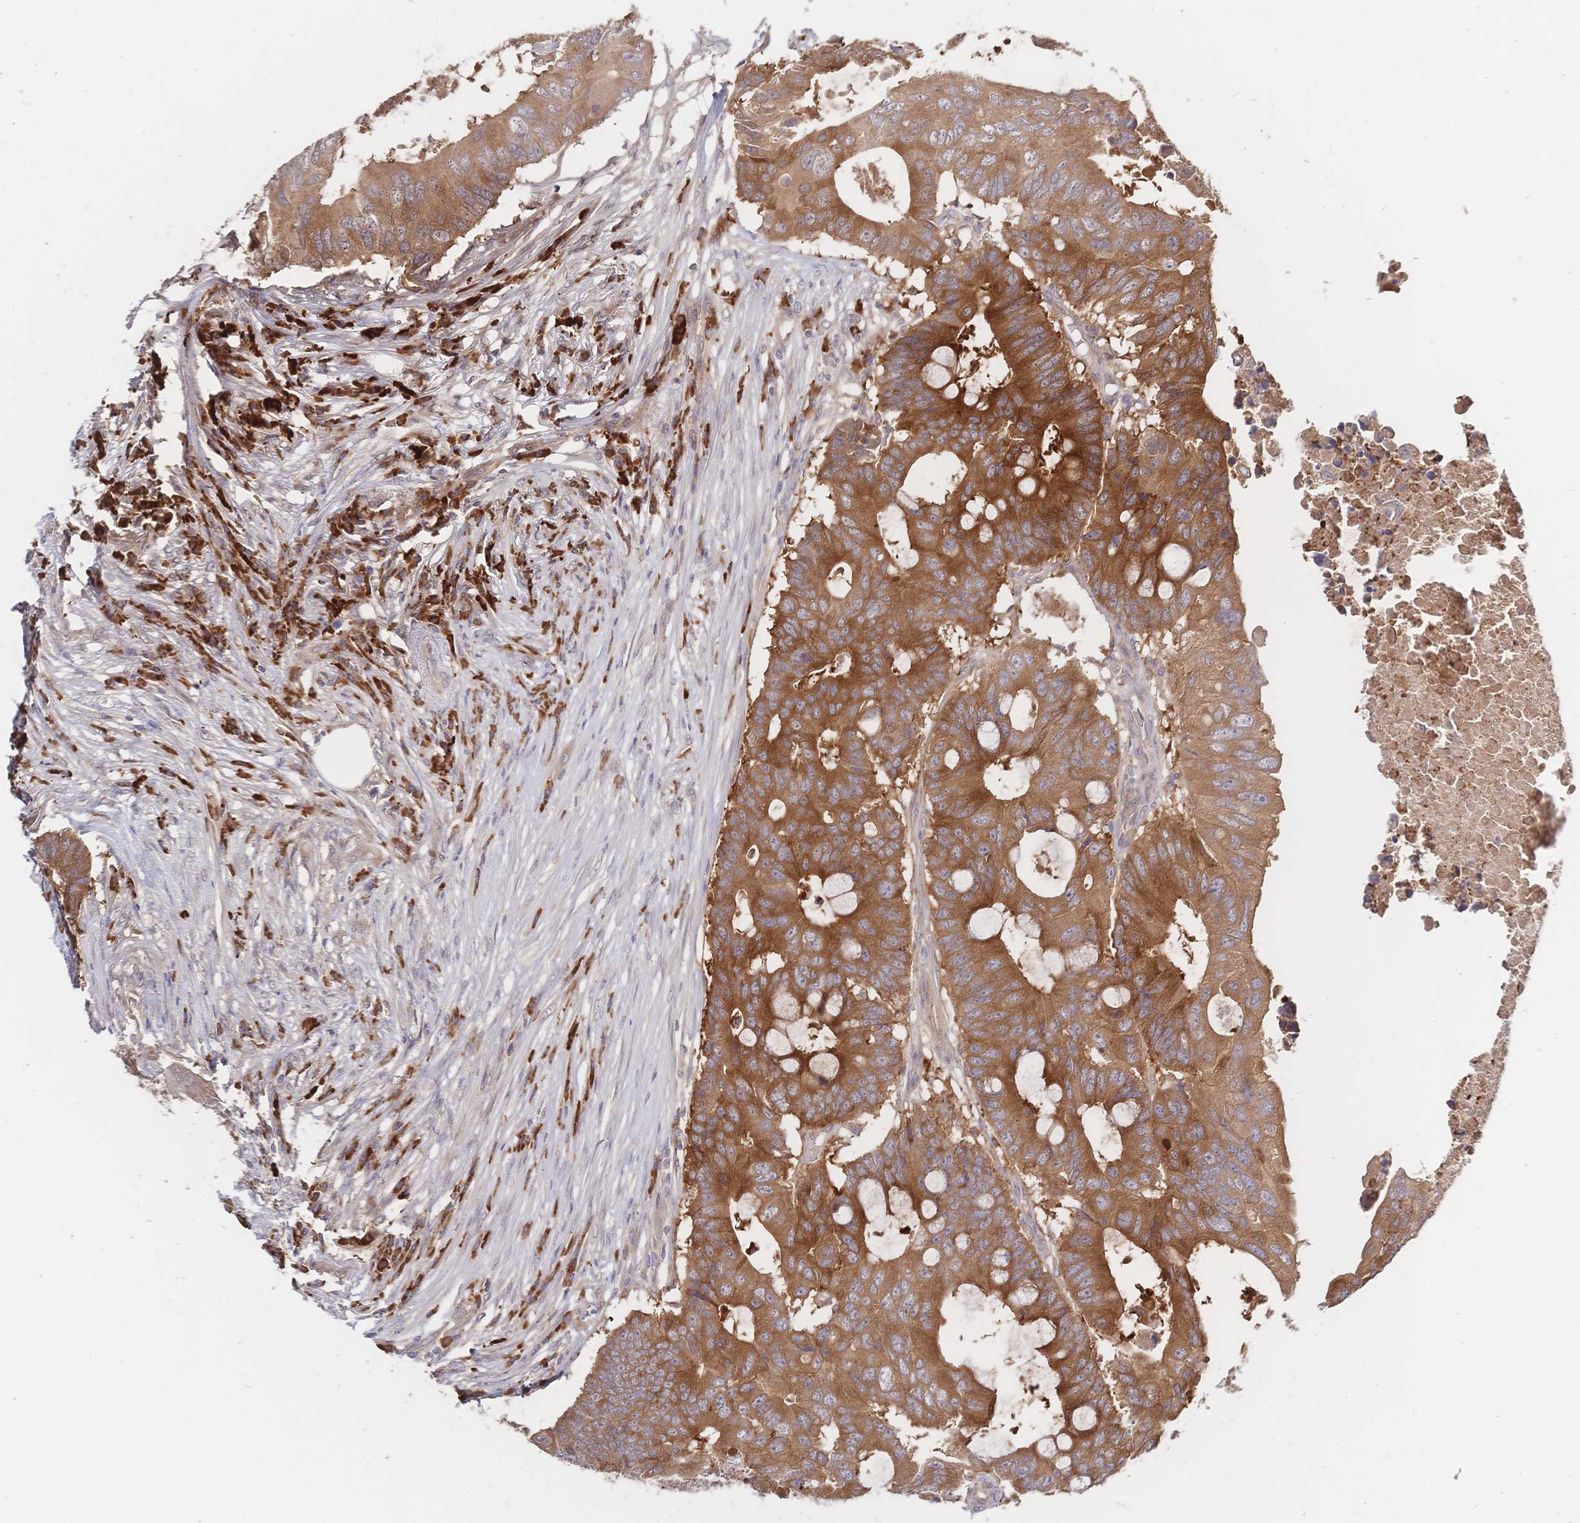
{"staining": {"intensity": "moderate", "quantity": ">75%", "location": "cytoplasmic/membranous"}, "tissue": "colorectal cancer", "cell_type": "Tumor cells", "image_type": "cancer", "snomed": [{"axis": "morphology", "description": "Adenocarcinoma, NOS"}, {"axis": "topography", "description": "Colon"}], "caption": "Immunohistochemical staining of human colorectal cancer (adenocarcinoma) displays medium levels of moderate cytoplasmic/membranous protein expression in approximately >75% of tumor cells.", "gene": "LMO4", "patient": {"sex": "male", "age": 71}}